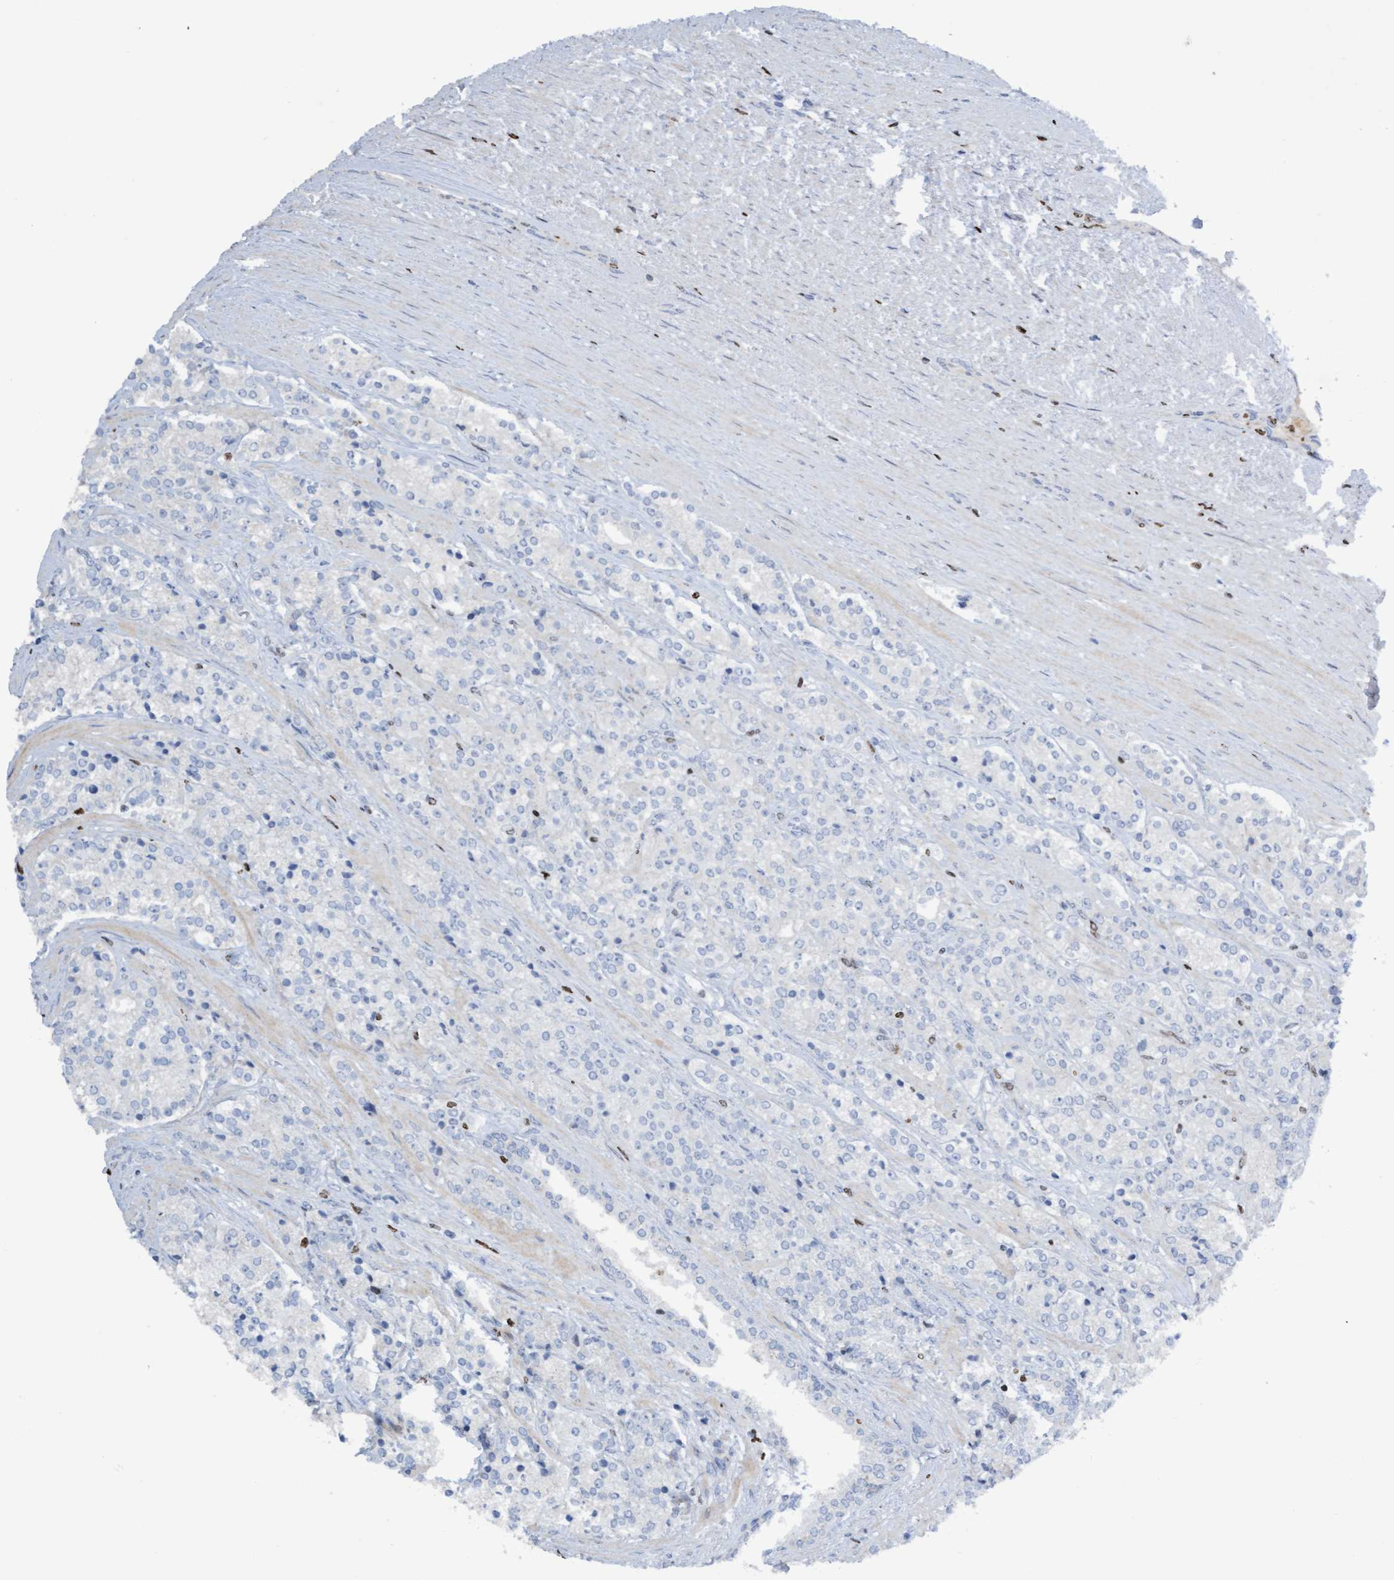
{"staining": {"intensity": "negative", "quantity": "none", "location": "none"}, "tissue": "prostate cancer", "cell_type": "Tumor cells", "image_type": "cancer", "snomed": [{"axis": "morphology", "description": "Adenocarcinoma, High grade"}, {"axis": "topography", "description": "Prostate"}], "caption": "A high-resolution photomicrograph shows immunohistochemistry (IHC) staining of high-grade adenocarcinoma (prostate), which displays no significant expression in tumor cells.", "gene": "CBX2", "patient": {"sex": "male", "age": 71}}